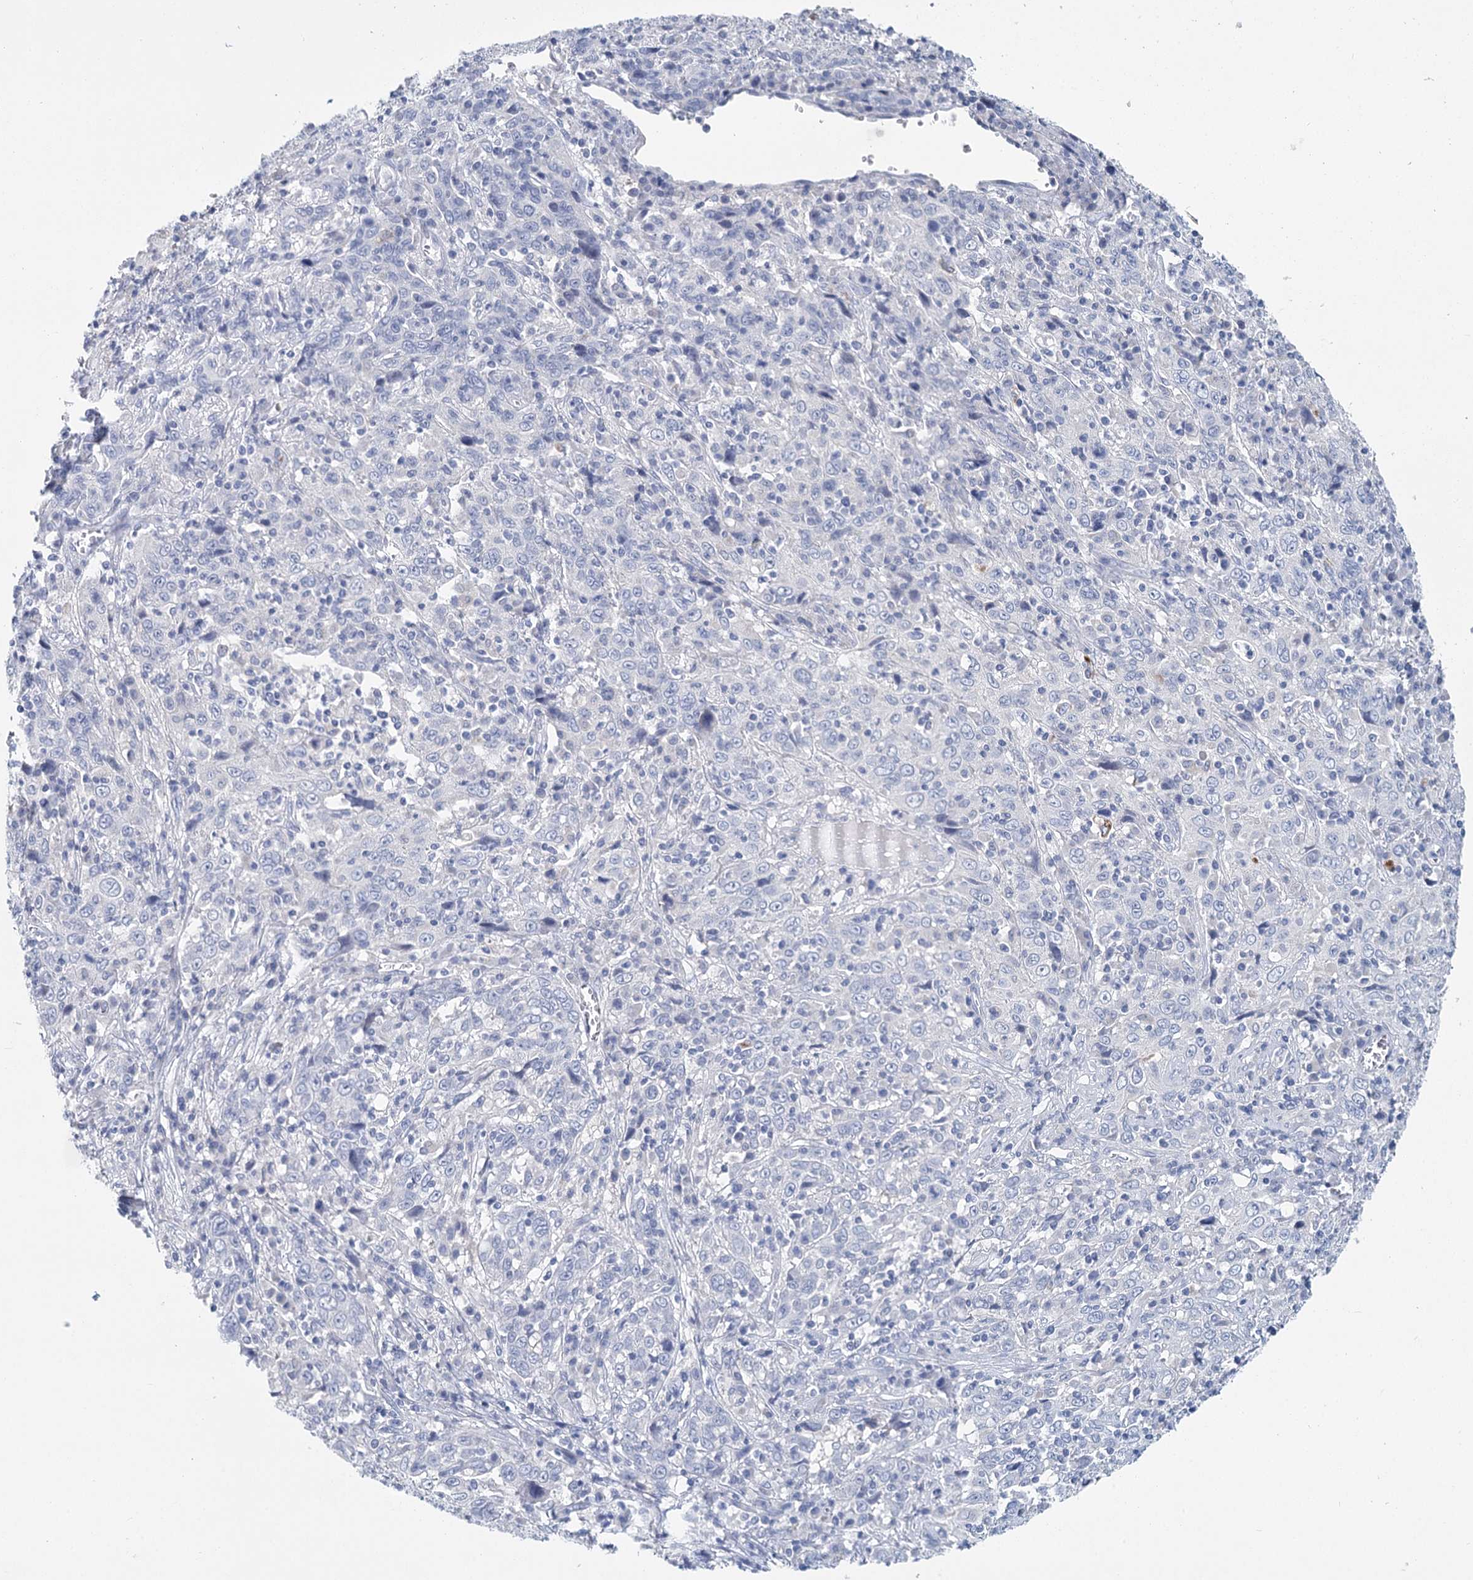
{"staining": {"intensity": "negative", "quantity": "none", "location": "none"}, "tissue": "cervical cancer", "cell_type": "Tumor cells", "image_type": "cancer", "snomed": [{"axis": "morphology", "description": "Squamous cell carcinoma, NOS"}, {"axis": "topography", "description": "Cervix"}], "caption": "Tumor cells show no significant protein expression in cervical squamous cell carcinoma.", "gene": "METTL7B", "patient": {"sex": "female", "age": 46}}